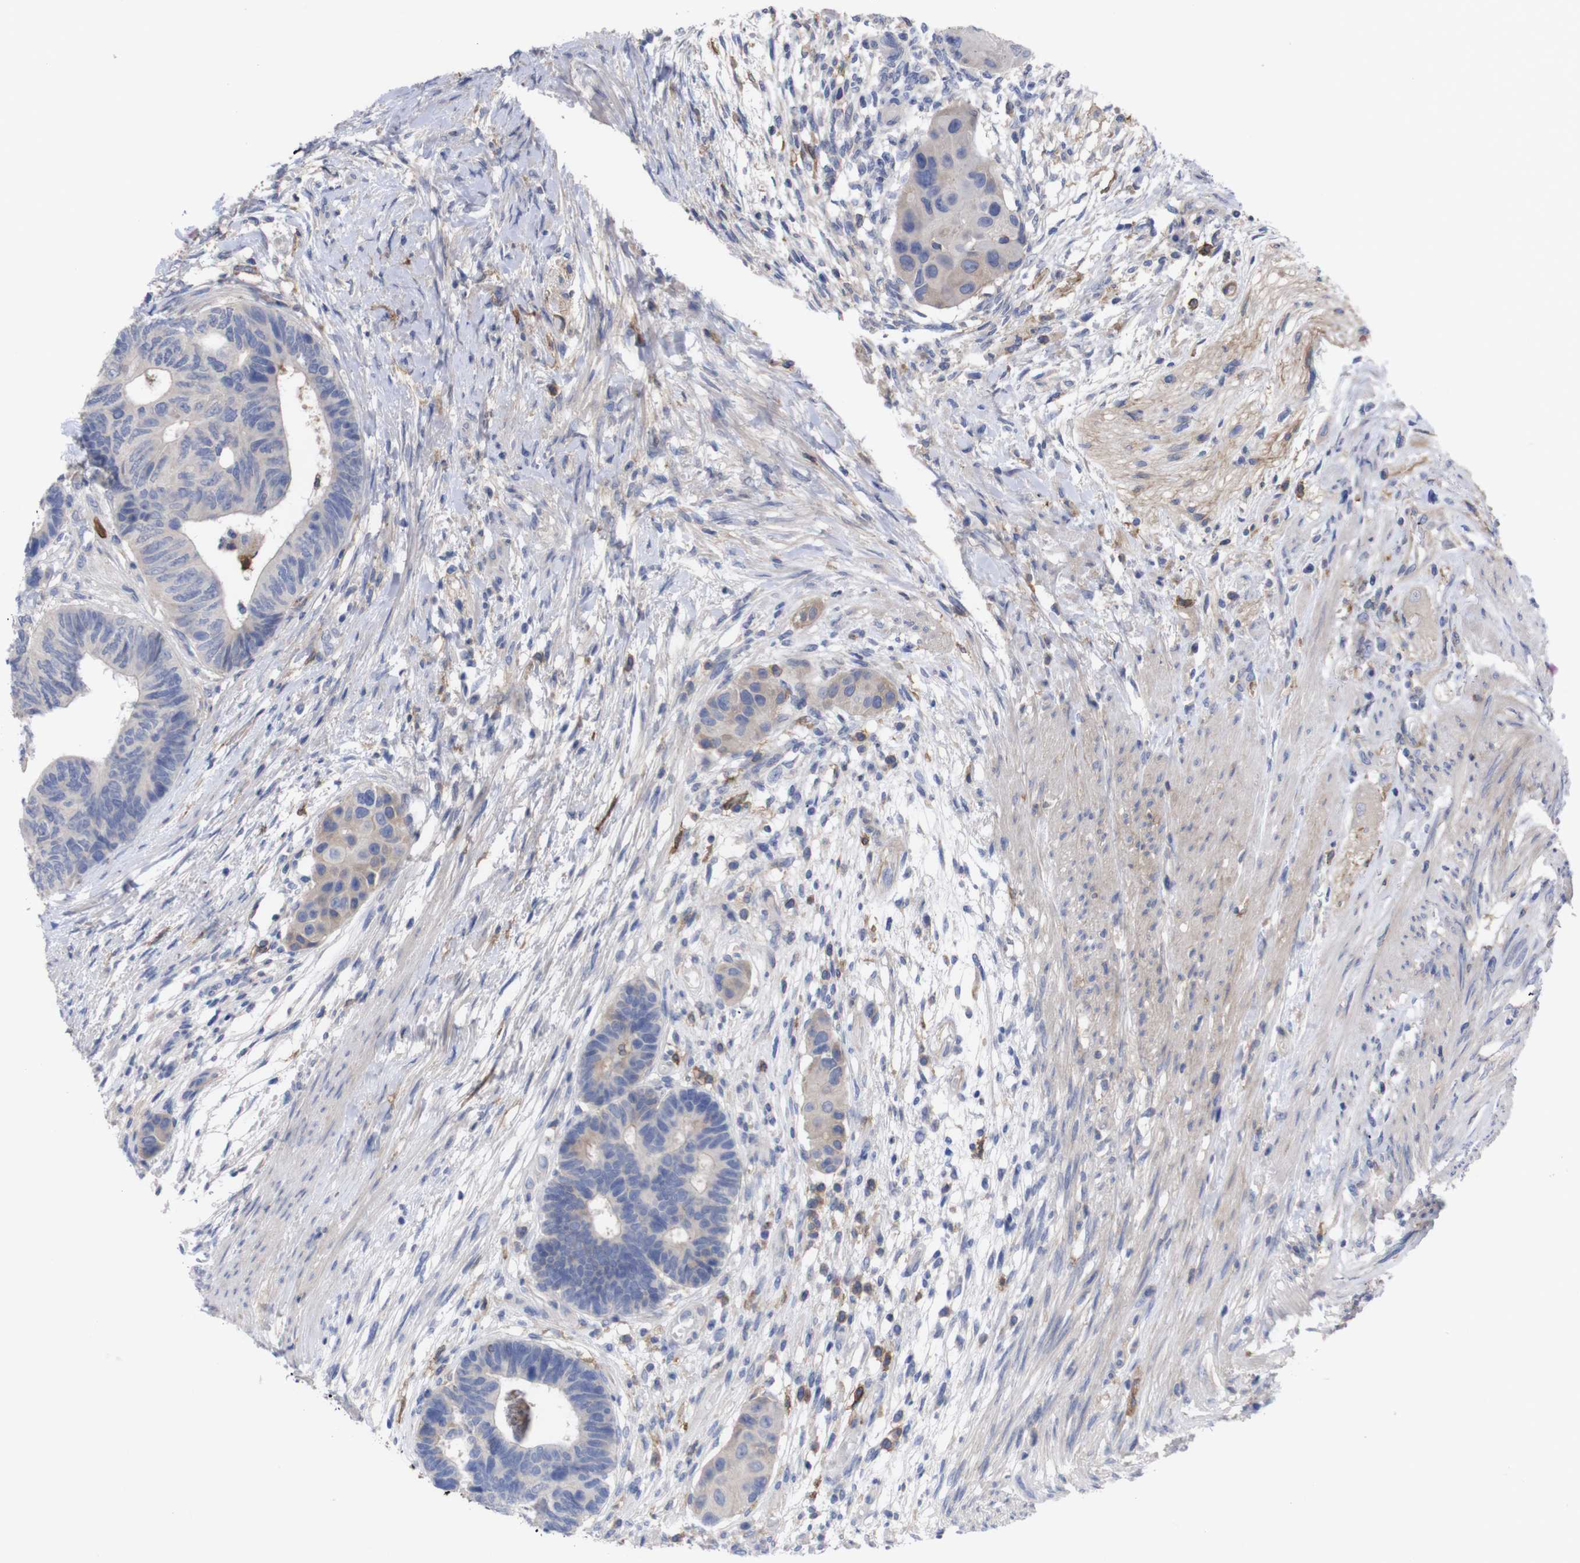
{"staining": {"intensity": "negative", "quantity": "none", "location": "none"}, "tissue": "colorectal cancer", "cell_type": "Tumor cells", "image_type": "cancer", "snomed": [{"axis": "morphology", "description": "Adenocarcinoma, NOS"}, {"axis": "topography", "description": "Rectum"}], "caption": "High power microscopy histopathology image of an immunohistochemistry (IHC) photomicrograph of colorectal cancer (adenocarcinoma), revealing no significant positivity in tumor cells.", "gene": "C5AR1", "patient": {"sex": "male", "age": 51}}